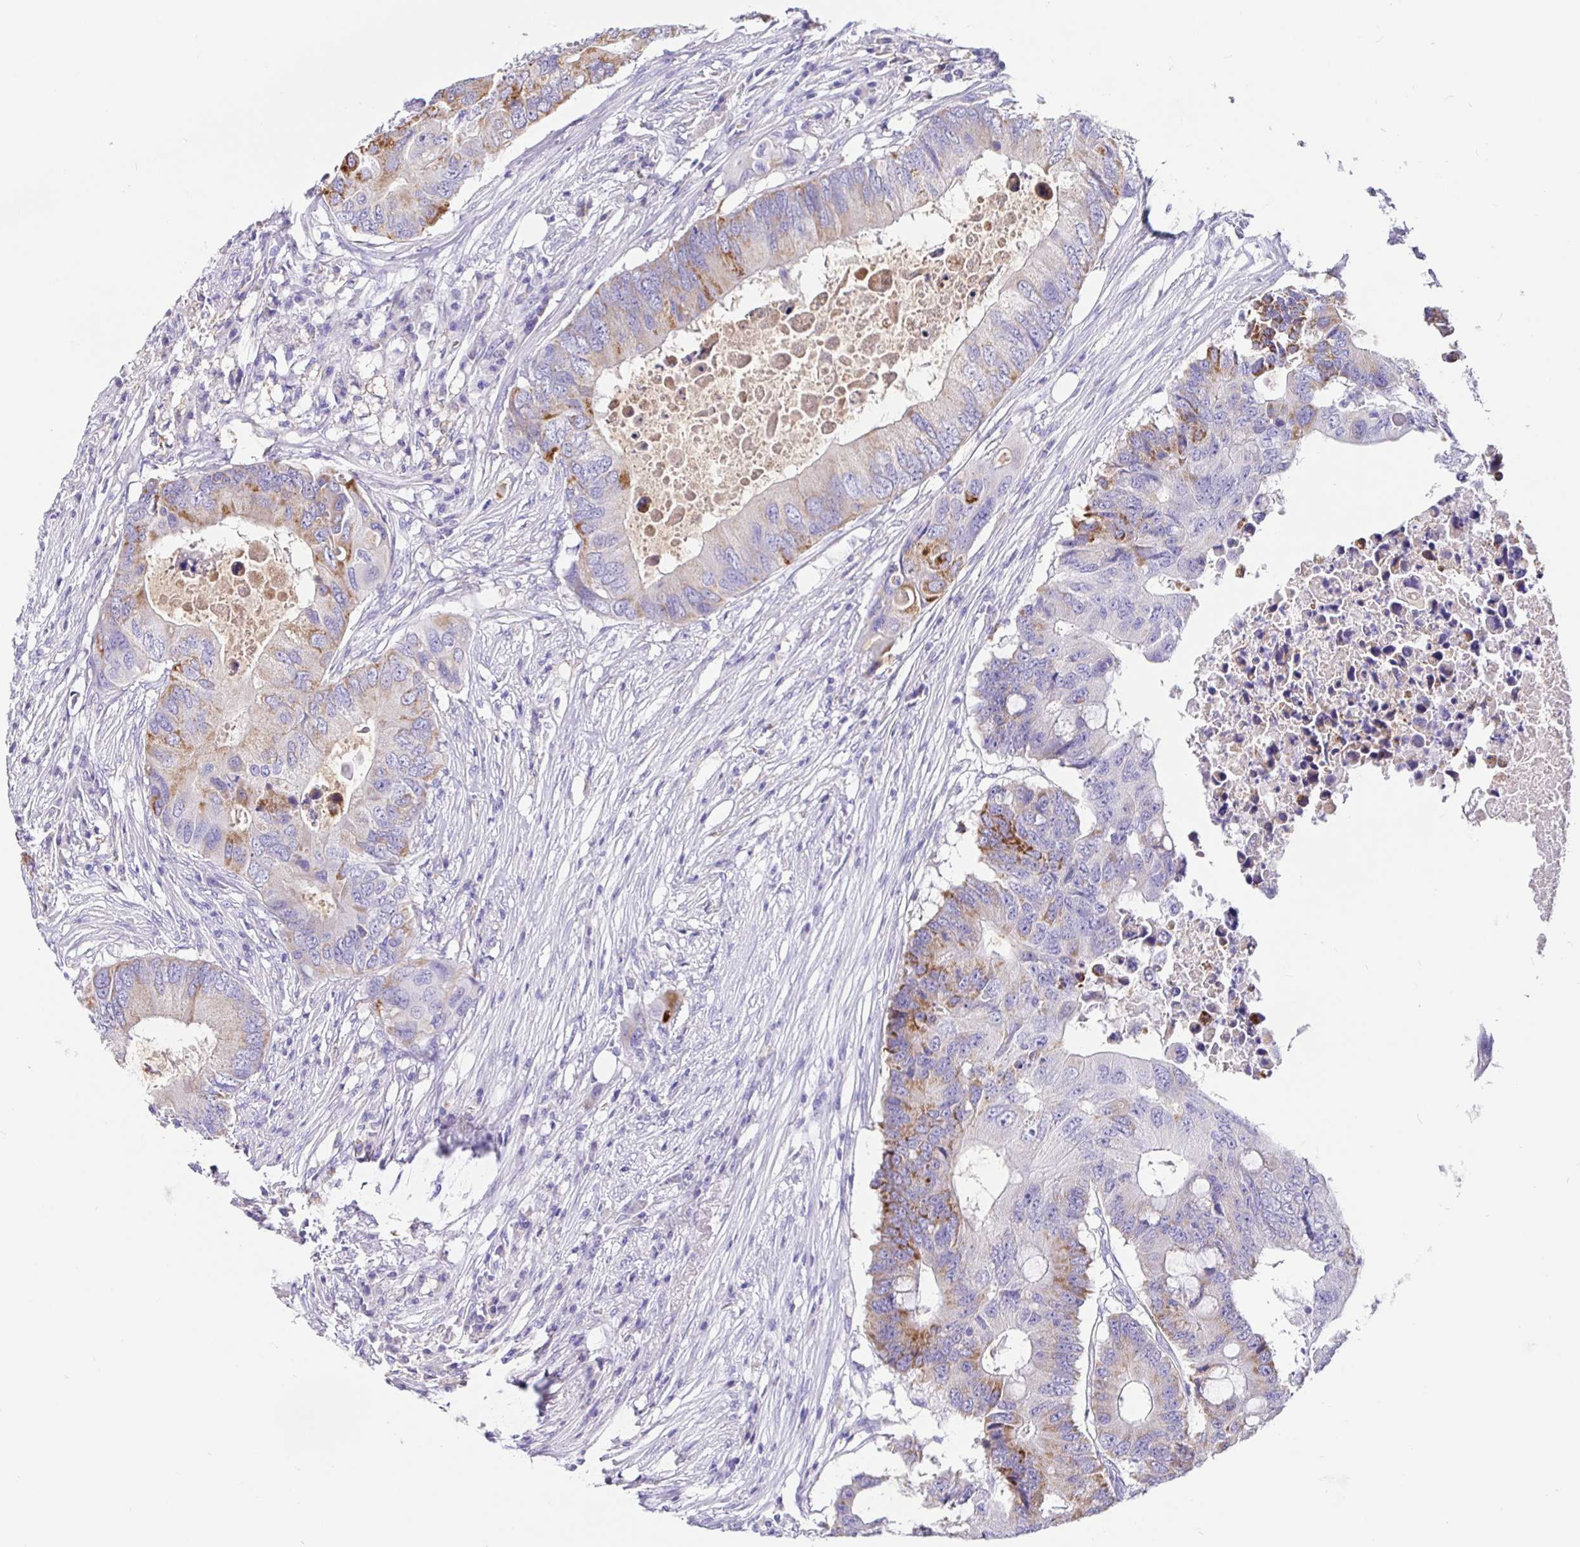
{"staining": {"intensity": "moderate", "quantity": "<25%", "location": "cytoplasmic/membranous"}, "tissue": "colorectal cancer", "cell_type": "Tumor cells", "image_type": "cancer", "snomed": [{"axis": "morphology", "description": "Adenocarcinoma, NOS"}, {"axis": "topography", "description": "Colon"}], "caption": "Immunohistochemistry (IHC) photomicrograph of neoplastic tissue: human colorectal cancer (adenocarcinoma) stained using IHC demonstrates low levels of moderate protein expression localized specifically in the cytoplasmic/membranous of tumor cells, appearing as a cytoplasmic/membranous brown color.", "gene": "MAOA", "patient": {"sex": "male", "age": 71}}